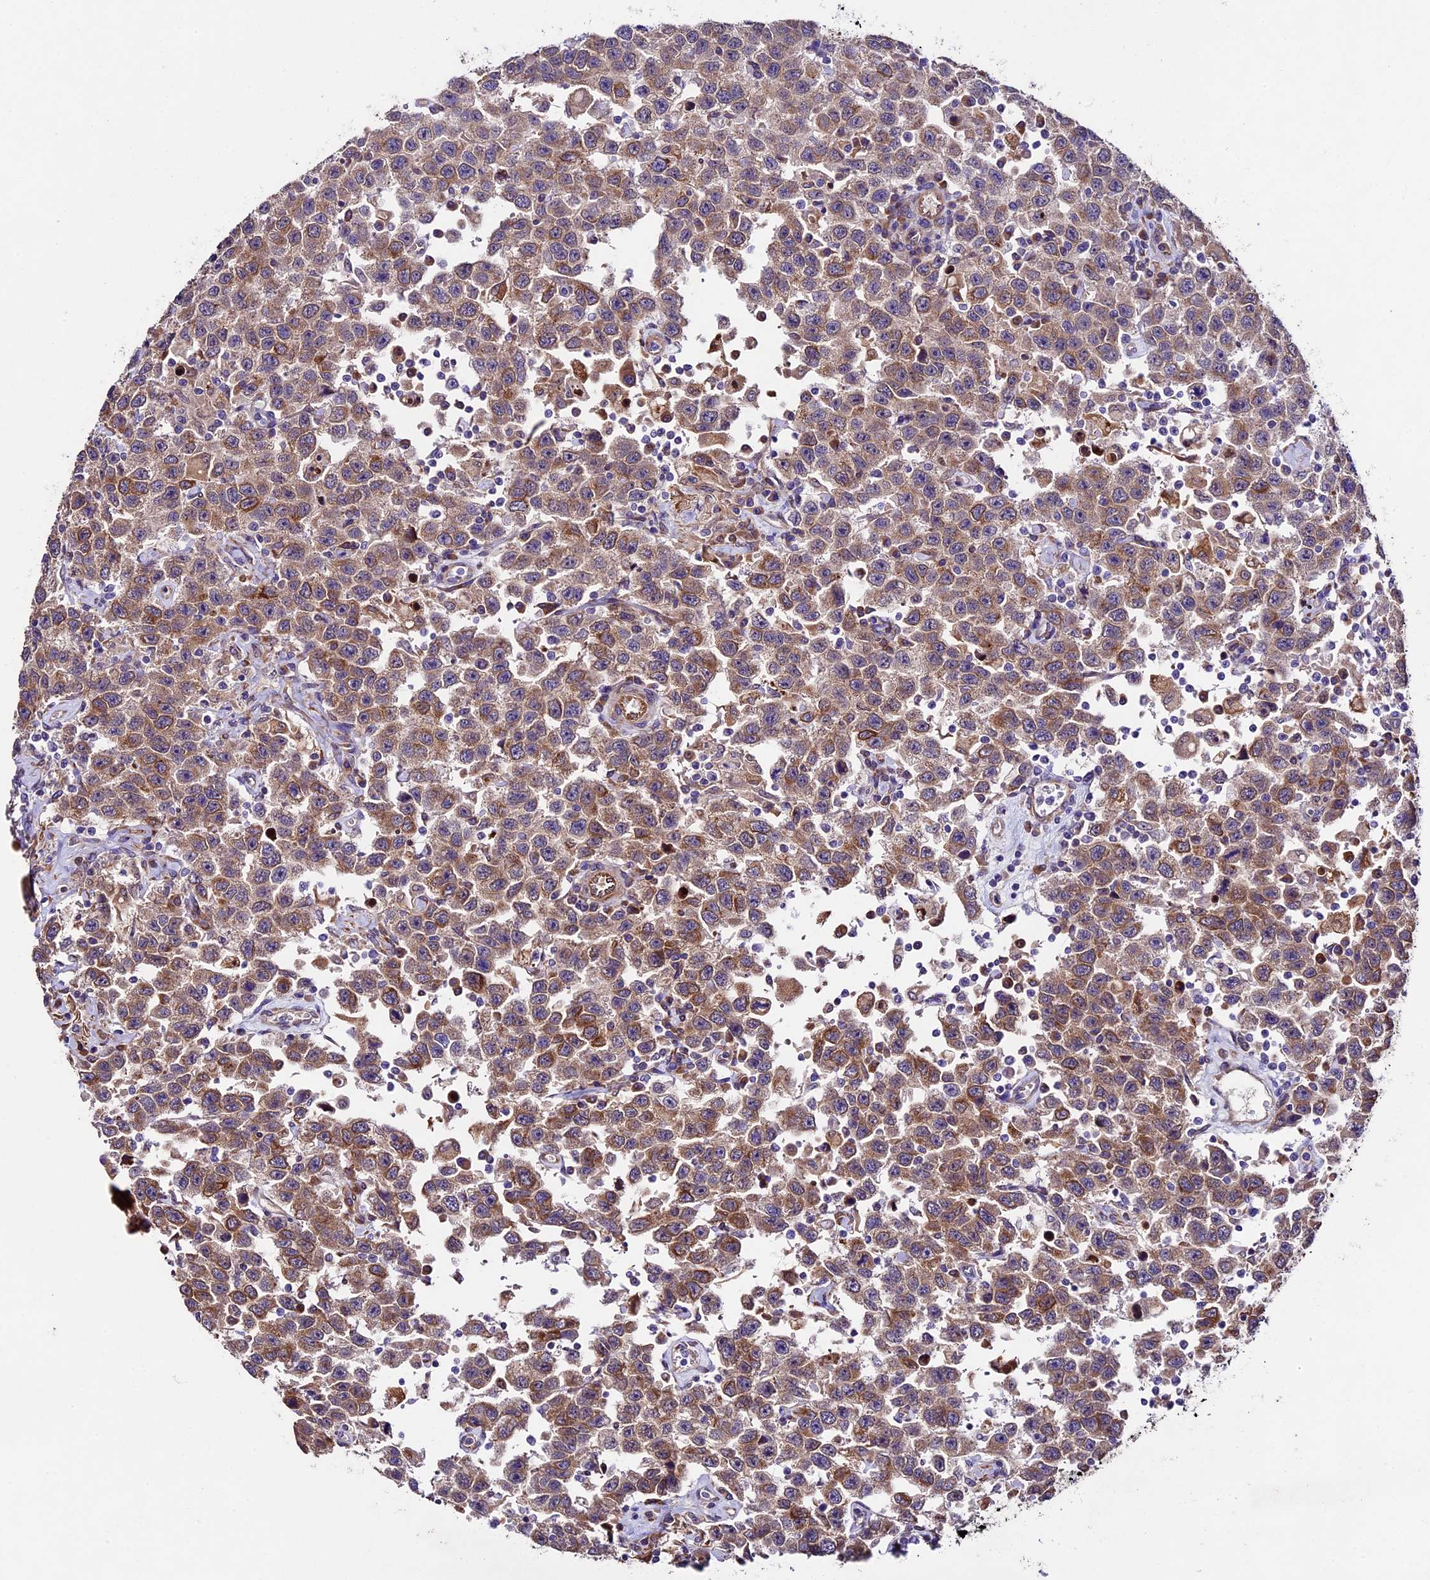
{"staining": {"intensity": "moderate", "quantity": ">75%", "location": "cytoplasmic/membranous"}, "tissue": "testis cancer", "cell_type": "Tumor cells", "image_type": "cancer", "snomed": [{"axis": "morphology", "description": "Seminoma, NOS"}, {"axis": "topography", "description": "Testis"}], "caption": "Moderate cytoplasmic/membranous positivity for a protein is present in about >75% of tumor cells of seminoma (testis) using immunohistochemistry.", "gene": "LSM7", "patient": {"sex": "male", "age": 41}}